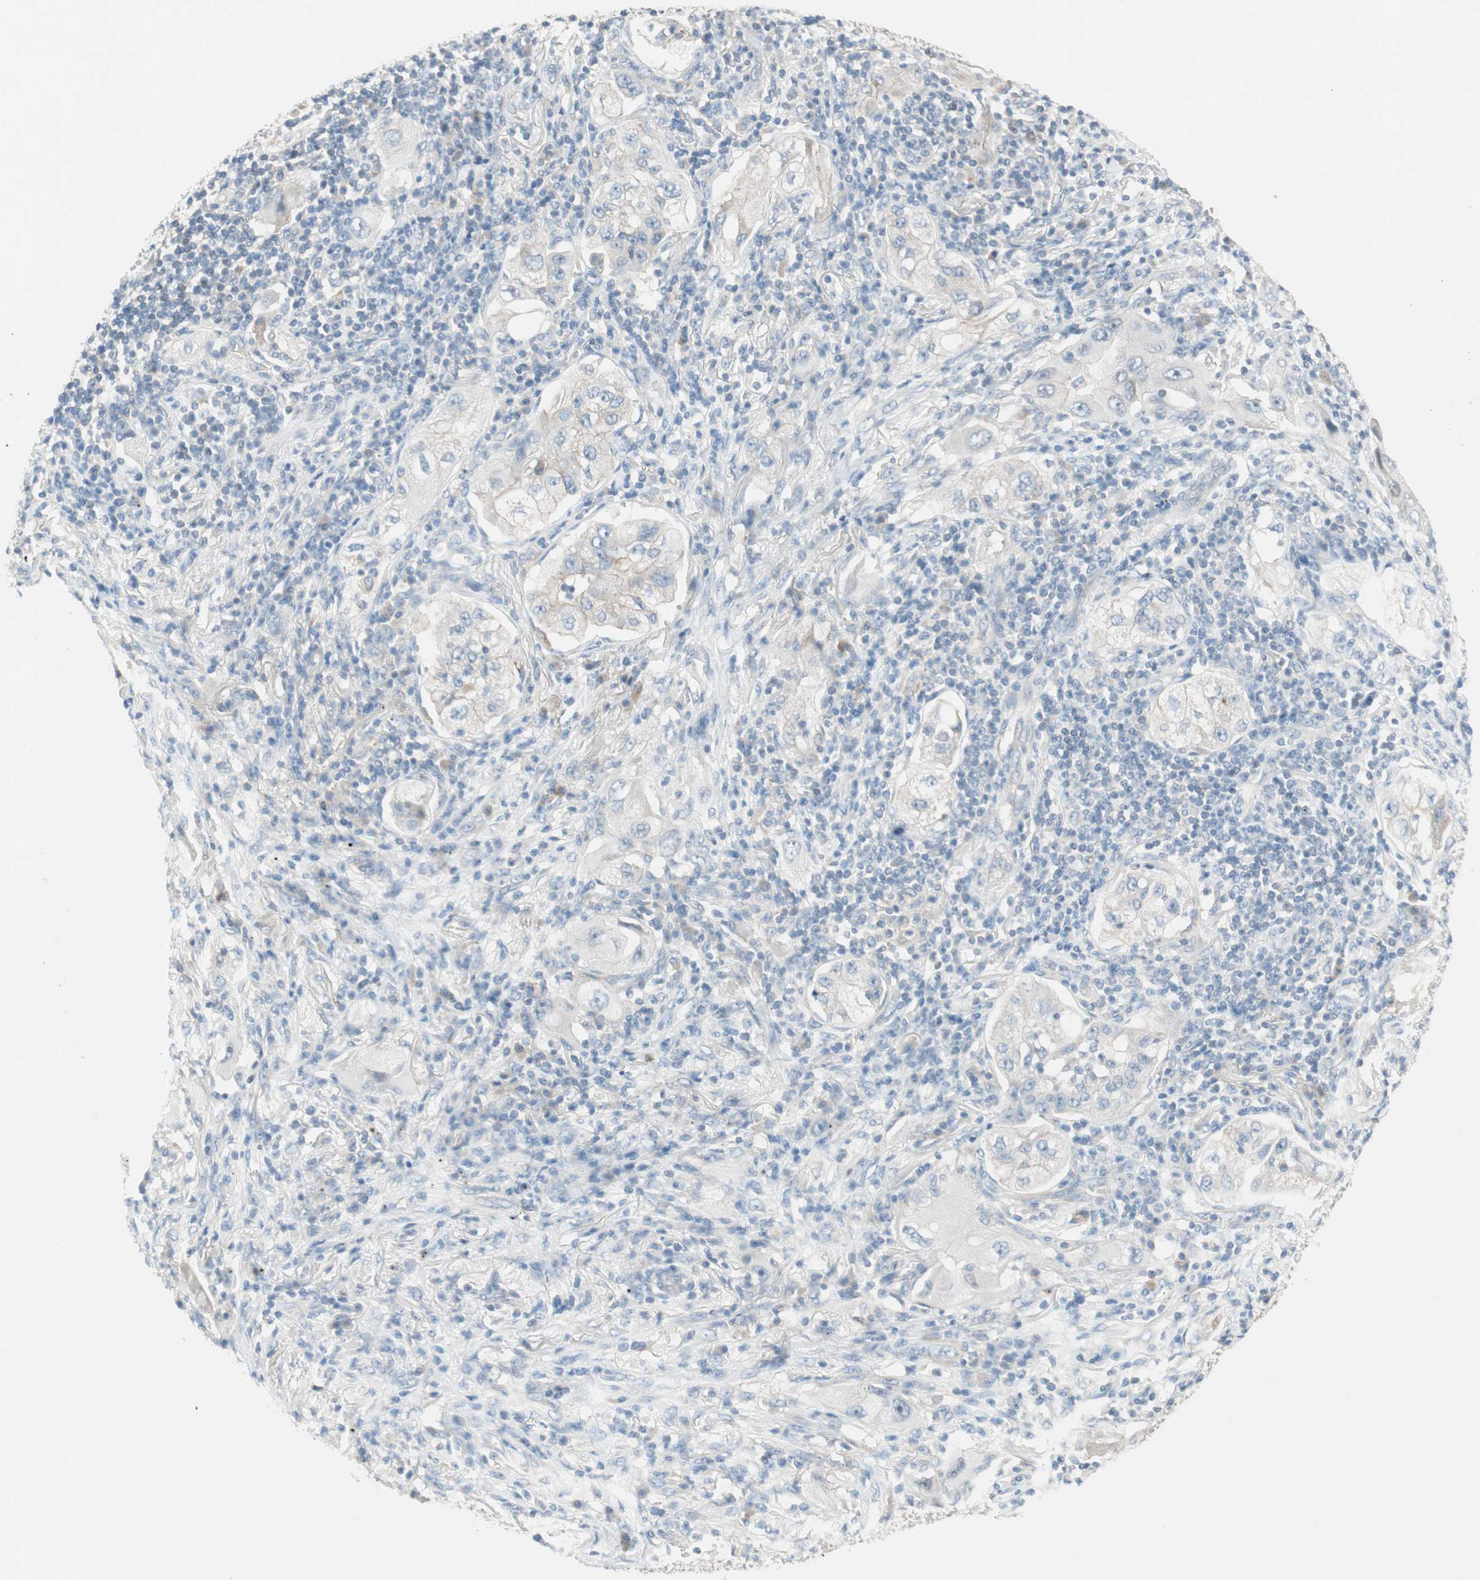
{"staining": {"intensity": "negative", "quantity": "none", "location": "none"}, "tissue": "lung cancer", "cell_type": "Tumor cells", "image_type": "cancer", "snomed": [{"axis": "morphology", "description": "Adenocarcinoma, NOS"}, {"axis": "topography", "description": "Lung"}], "caption": "Immunohistochemistry image of neoplastic tissue: lung cancer (adenocarcinoma) stained with DAB demonstrates no significant protein expression in tumor cells. The staining is performed using DAB (3,3'-diaminobenzidine) brown chromogen with nuclei counter-stained in using hematoxylin.", "gene": "GLUL", "patient": {"sex": "female", "age": 65}}